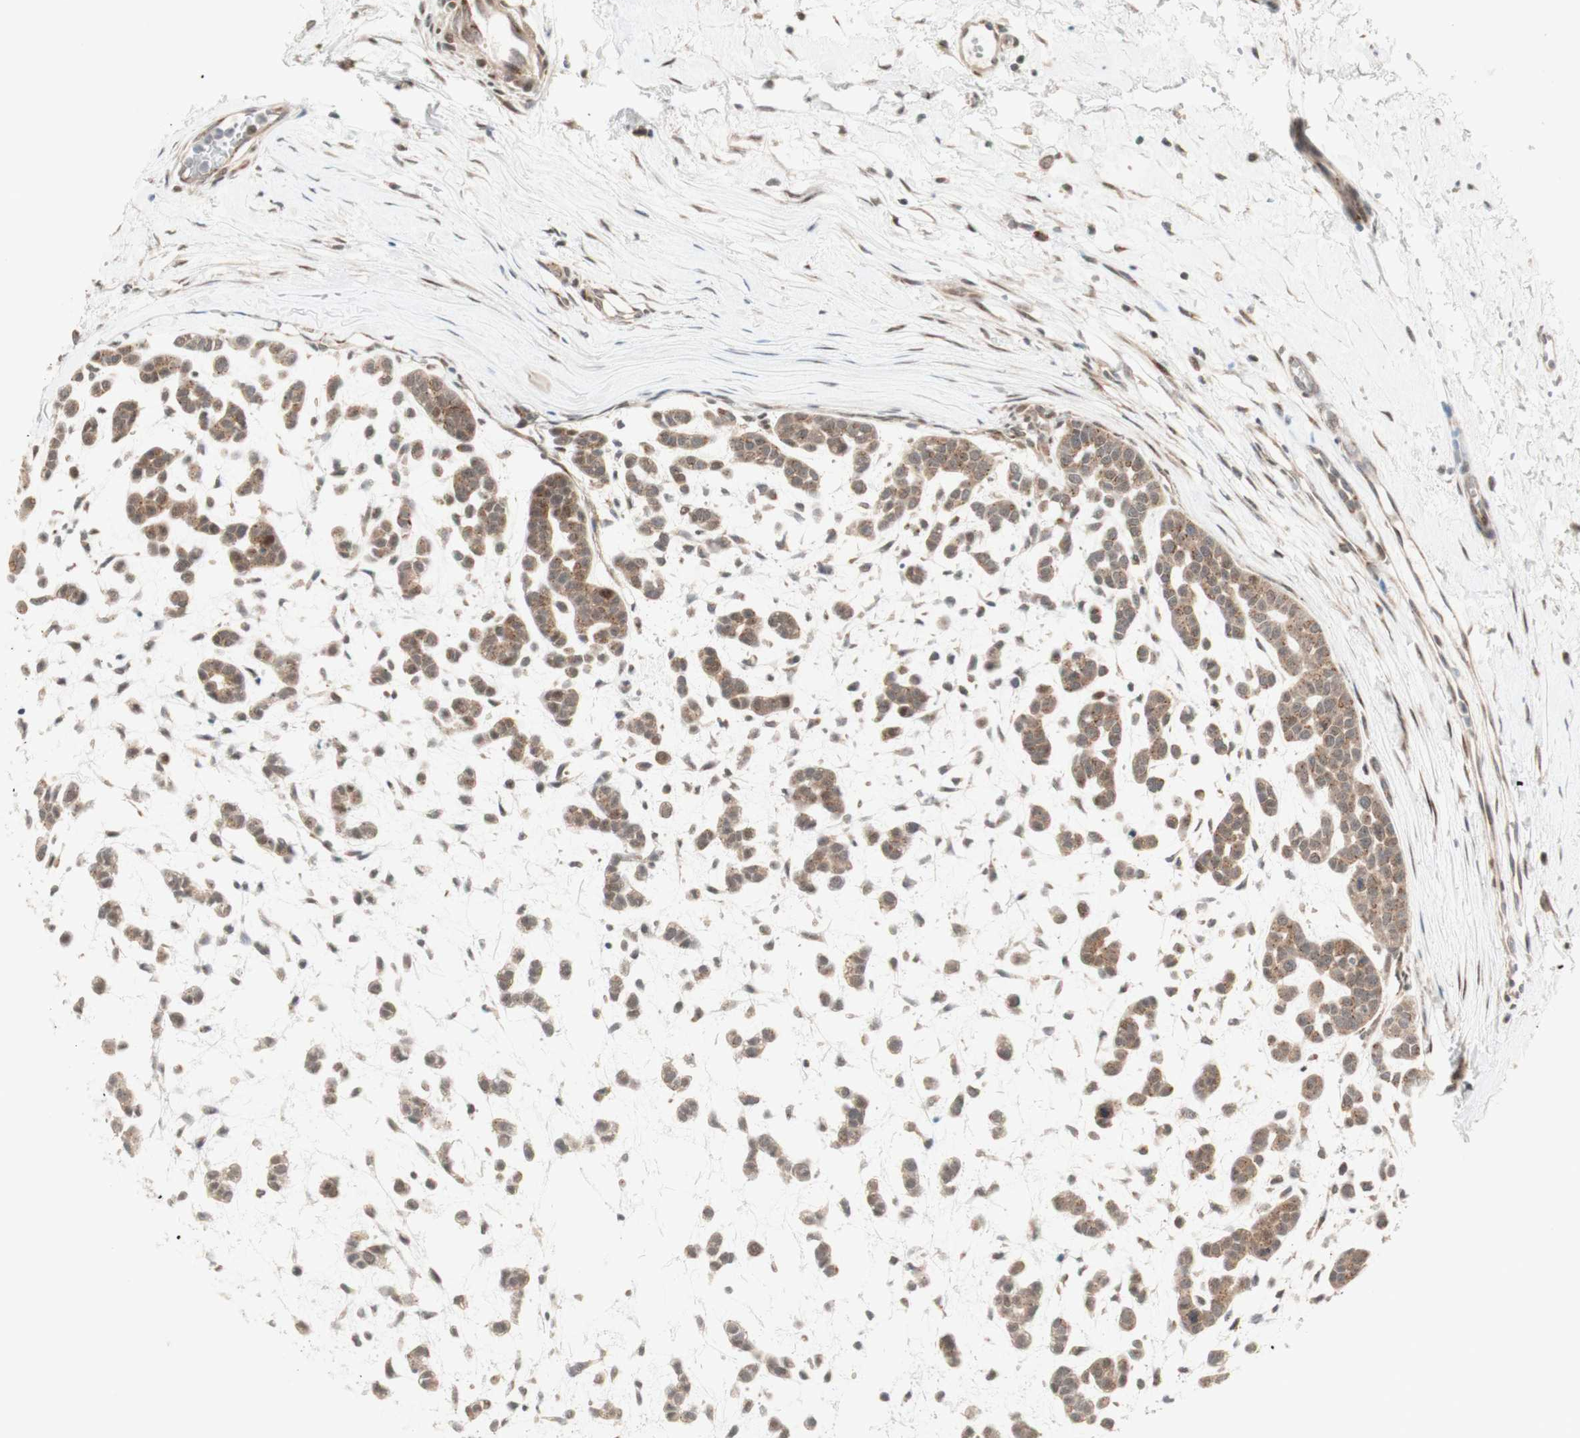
{"staining": {"intensity": "moderate", "quantity": ">75%", "location": "cytoplasmic/membranous"}, "tissue": "head and neck cancer", "cell_type": "Tumor cells", "image_type": "cancer", "snomed": [{"axis": "morphology", "description": "Adenocarcinoma, NOS"}, {"axis": "morphology", "description": "Adenoma, NOS"}, {"axis": "topography", "description": "Head-Neck"}], "caption": "The histopathology image shows a brown stain indicating the presence of a protein in the cytoplasmic/membranous of tumor cells in adenoma (head and neck). (IHC, brightfield microscopy, high magnification).", "gene": "CYLD", "patient": {"sex": "female", "age": 55}}